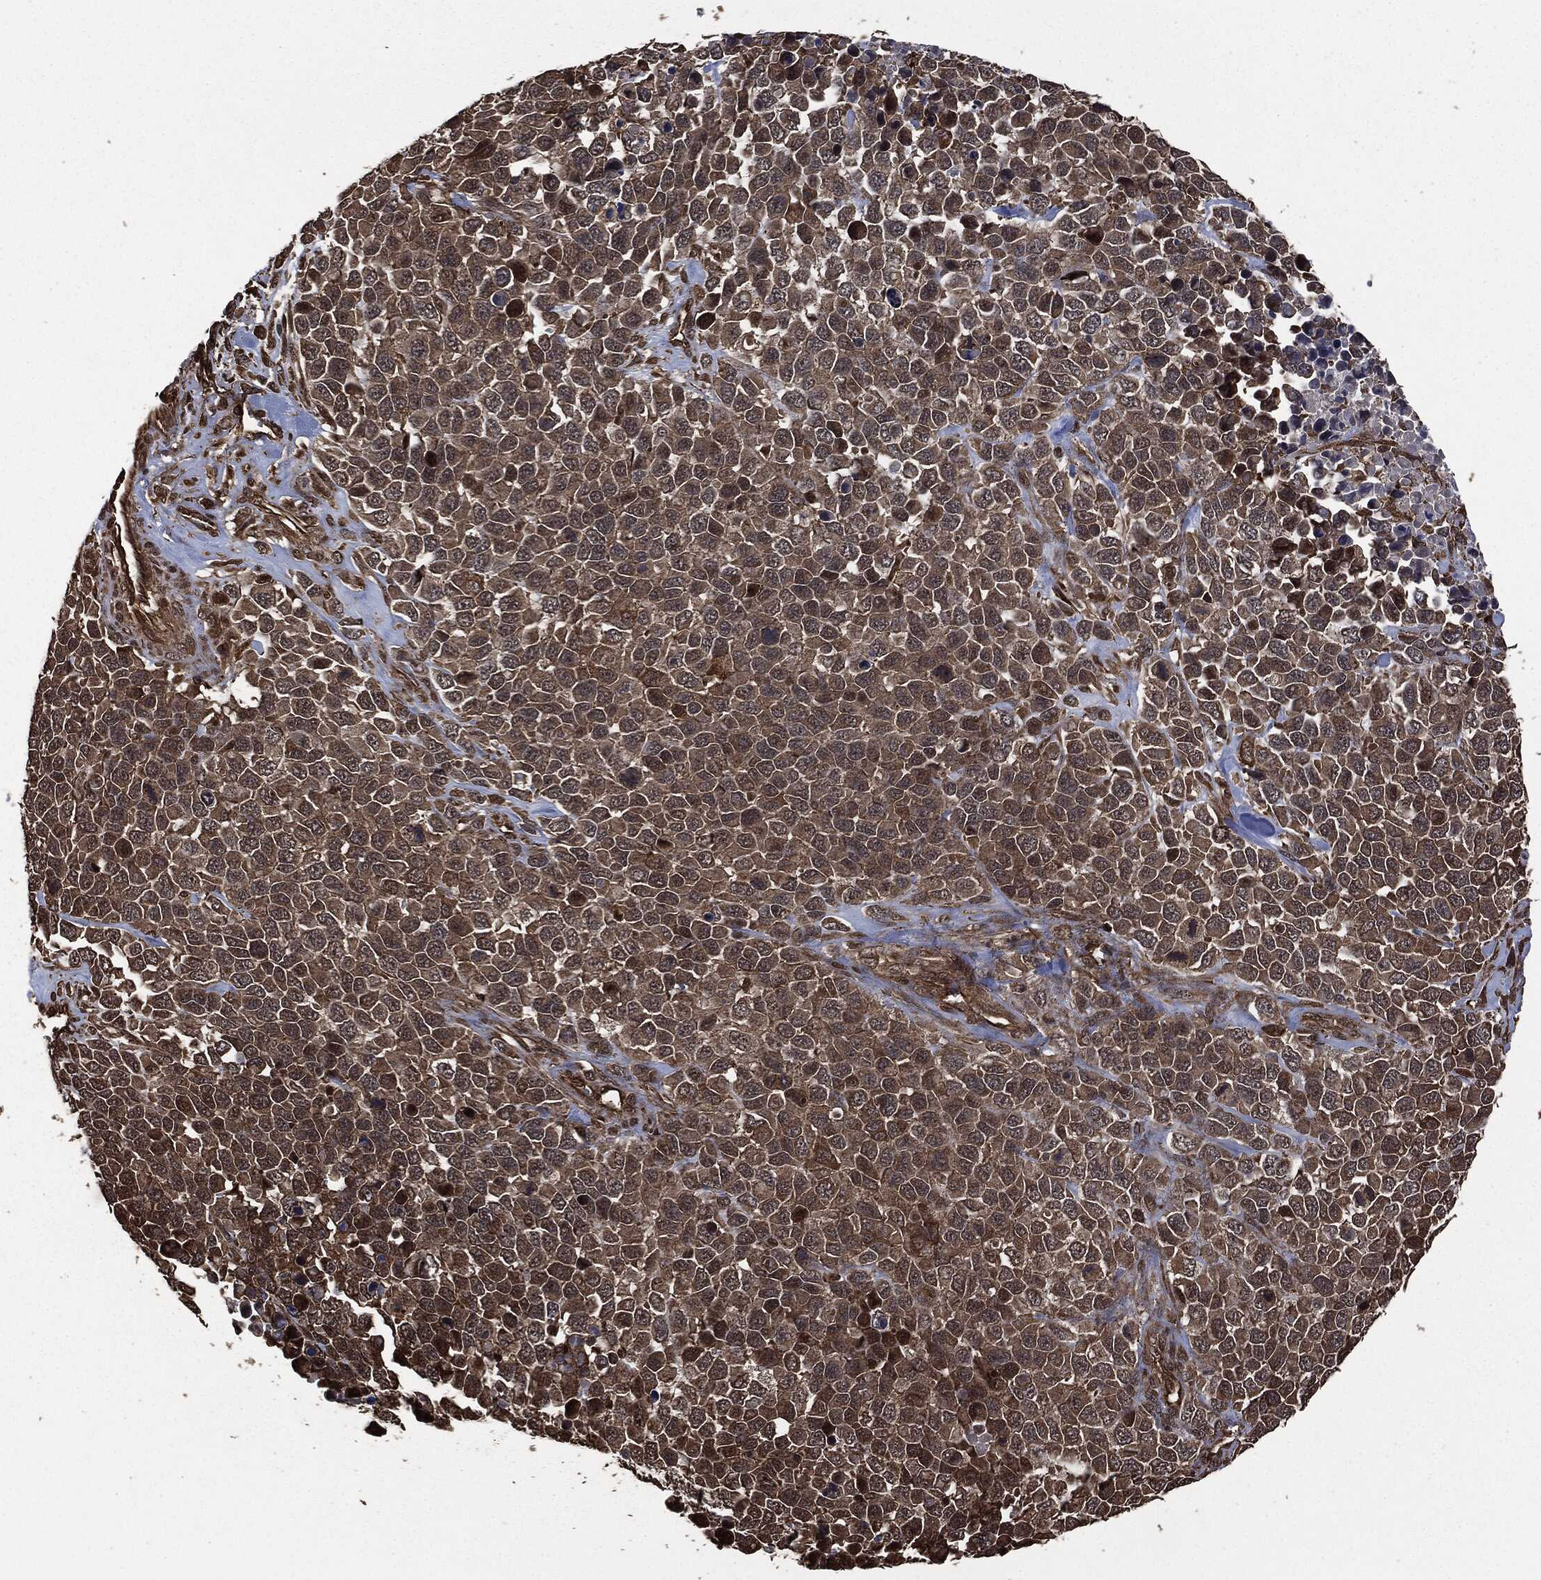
{"staining": {"intensity": "moderate", "quantity": ">75%", "location": "cytoplasmic/membranous"}, "tissue": "melanoma", "cell_type": "Tumor cells", "image_type": "cancer", "snomed": [{"axis": "morphology", "description": "Malignant melanoma, Metastatic site"}, {"axis": "topography", "description": "Skin"}], "caption": "DAB immunohistochemical staining of melanoma shows moderate cytoplasmic/membranous protein staining in about >75% of tumor cells.", "gene": "HRAS", "patient": {"sex": "male", "age": 84}}